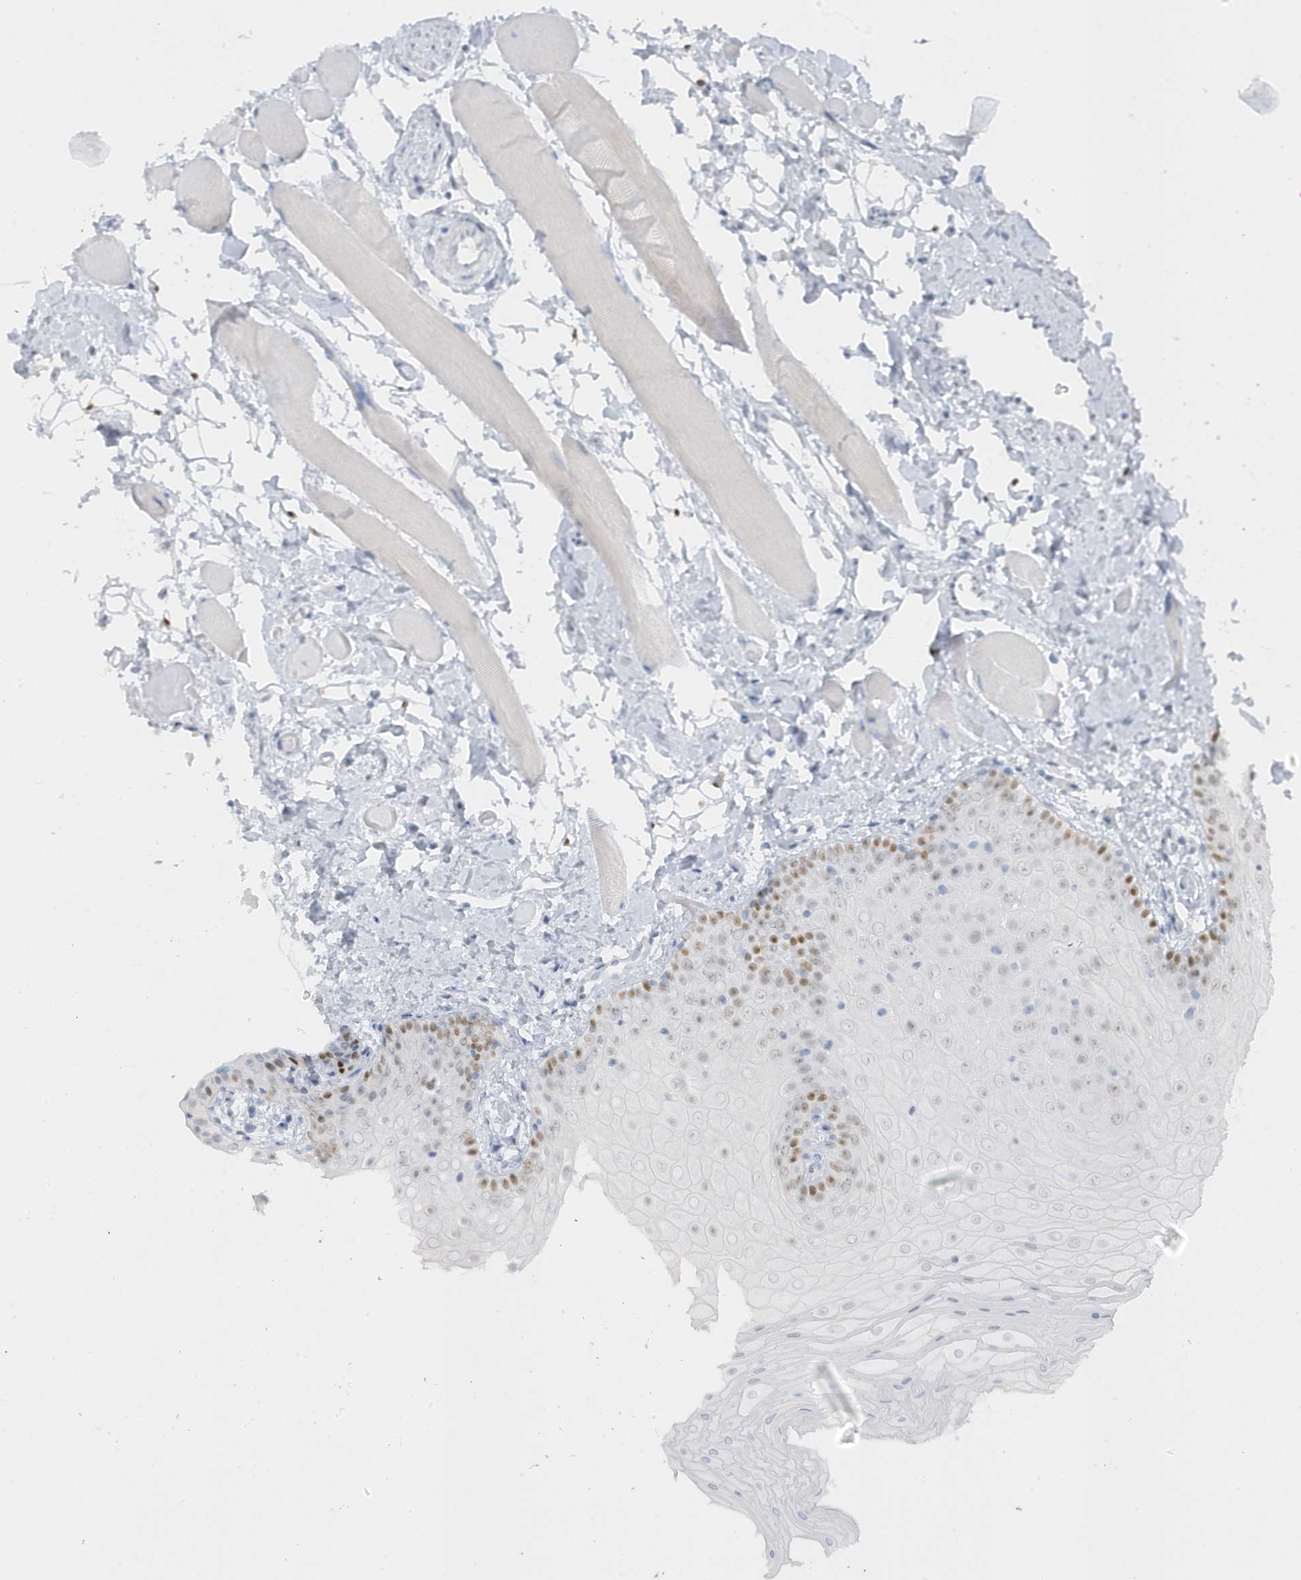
{"staining": {"intensity": "moderate", "quantity": "<25%", "location": "nuclear"}, "tissue": "oral mucosa", "cell_type": "Squamous epithelial cells", "image_type": "normal", "snomed": [{"axis": "morphology", "description": "Normal tissue, NOS"}, {"axis": "topography", "description": "Oral tissue"}], "caption": "High-power microscopy captured an immunohistochemistry photomicrograph of normal oral mucosa, revealing moderate nuclear expression in approximately <25% of squamous epithelial cells. Immunohistochemistry (ihc) stains the protein of interest in brown and the nuclei are stained blue.", "gene": "SMIM34", "patient": {"sex": "male", "age": 28}}